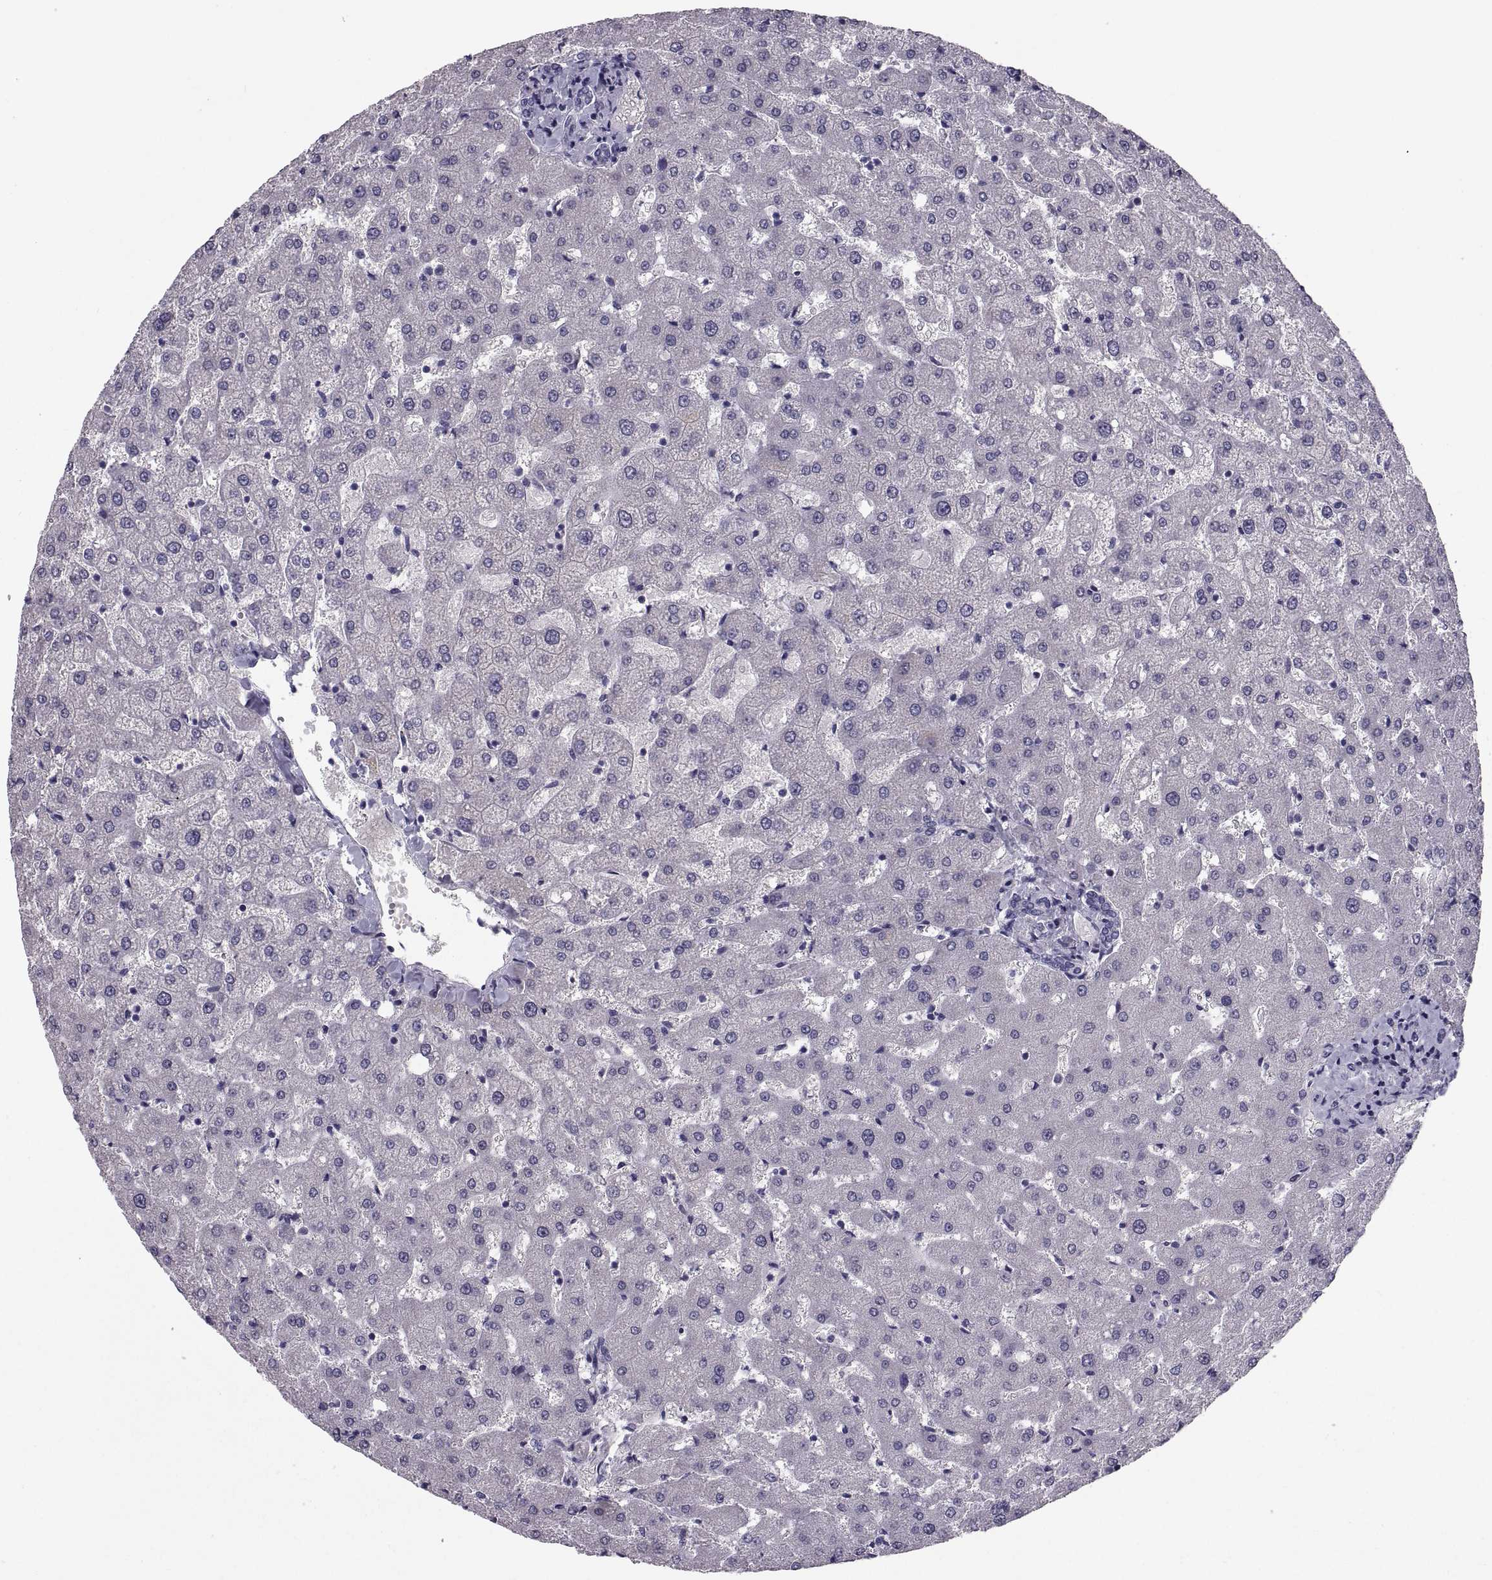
{"staining": {"intensity": "negative", "quantity": "none", "location": "none"}, "tissue": "liver", "cell_type": "Cholangiocytes", "image_type": "normal", "snomed": [{"axis": "morphology", "description": "Normal tissue, NOS"}, {"axis": "topography", "description": "Liver"}], "caption": "This is a image of immunohistochemistry (IHC) staining of normal liver, which shows no expression in cholangiocytes. (Immunohistochemistry (ihc), brightfield microscopy, high magnification).", "gene": "PDZRN4", "patient": {"sex": "female", "age": 50}}